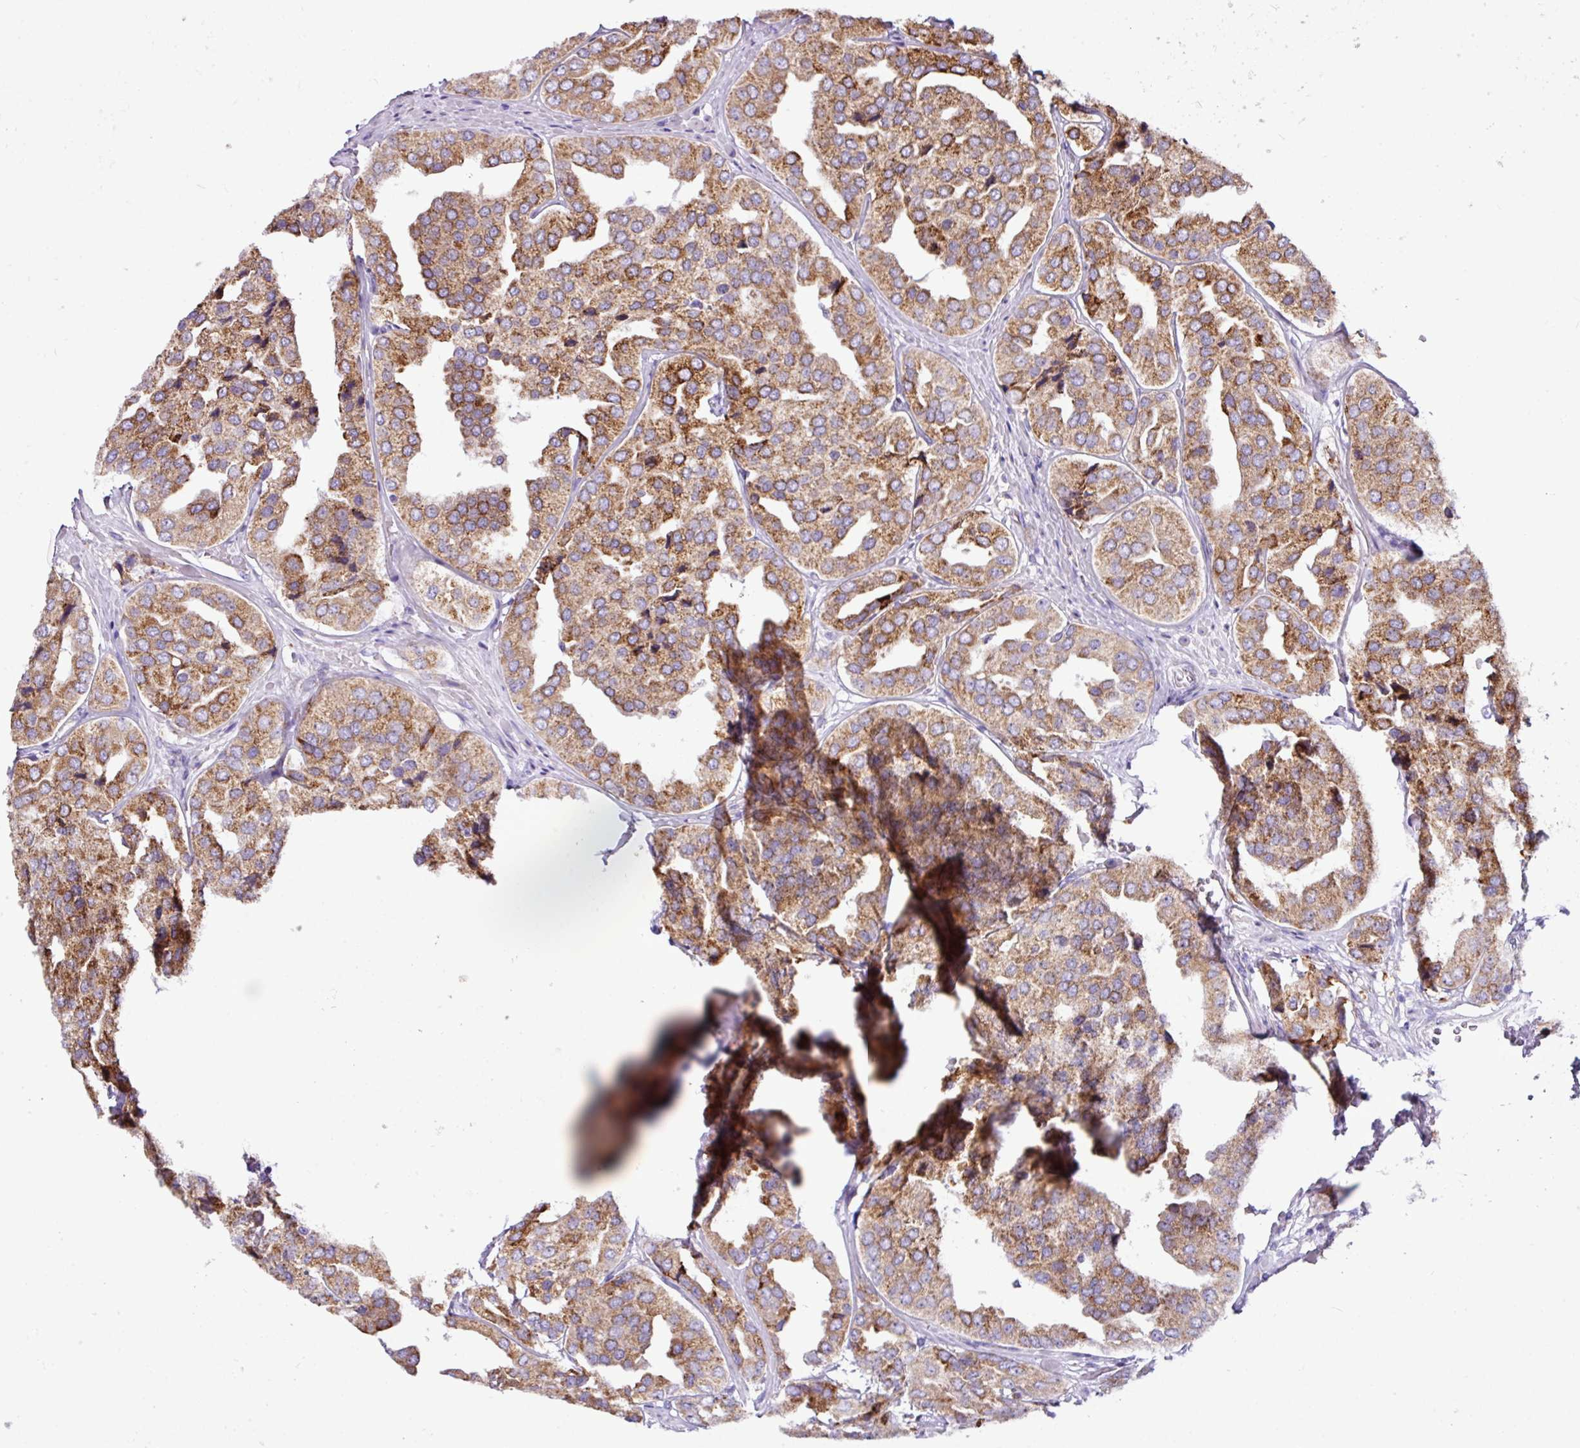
{"staining": {"intensity": "moderate", "quantity": ">75%", "location": "cytoplasmic/membranous"}, "tissue": "prostate cancer", "cell_type": "Tumor cells", "image_type": "cancer", "snomed": [{"axis": "morphology", "description": "Adenocarcinoma, High grade"}, {"axis": "topography", "description": "Prostate"}], "caption": "Moderate cytoplasmic/membranous expression is appreciated in about >75% of tumor cells in prostate cancer (adenocarcinoma (high-grade)). (IHC, brightfield microscopy, high magnification).", "gene": "RGS21", "patient": {"sex": "male", "age": 63}}